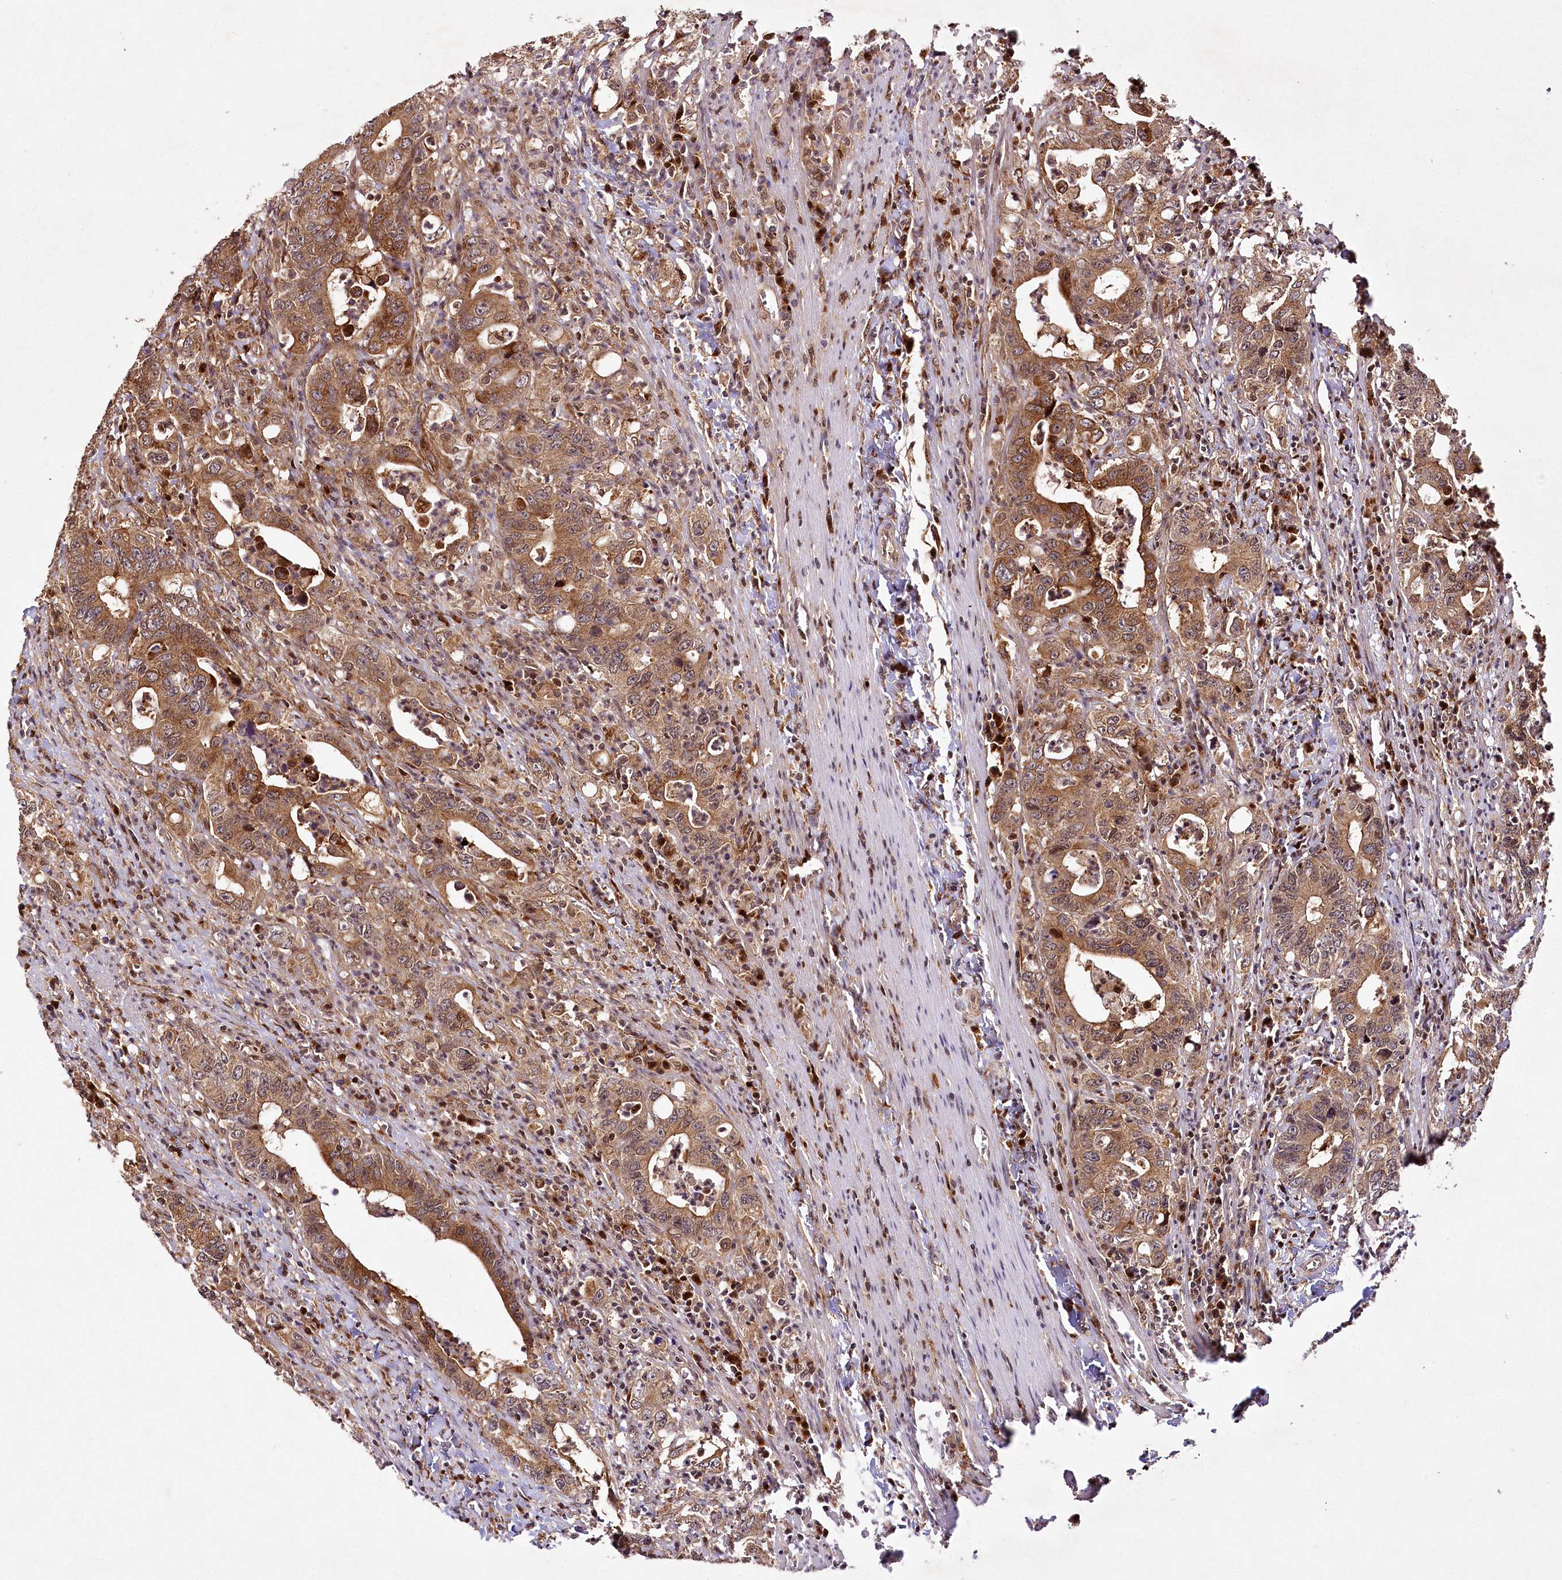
{"staining": {"intensity": "moderate", "quantity": ">75%", "location": "cytoplasmic/membranous"}, "tissue": "colorectal cancer", "cell_type": "Tumor cells", "image_type": "cancer", "snomed": [{"axis": "morphology", "description": "Adenocarcinoma, NOS"}, {"axis": "topography", "description": "Colon"}], "caption": "A histopathology image of human colorectal cancer stained for a protein displays moderate cytoplasmic/membranous brown staining in tumor cells. The protein of interest is stained brown, and the nuclei are stained in blue (DAB IHC with brightfield microscopy, high magnification).", "gene": "COPG1", "patient": {"sex": "female", "age": 75}}